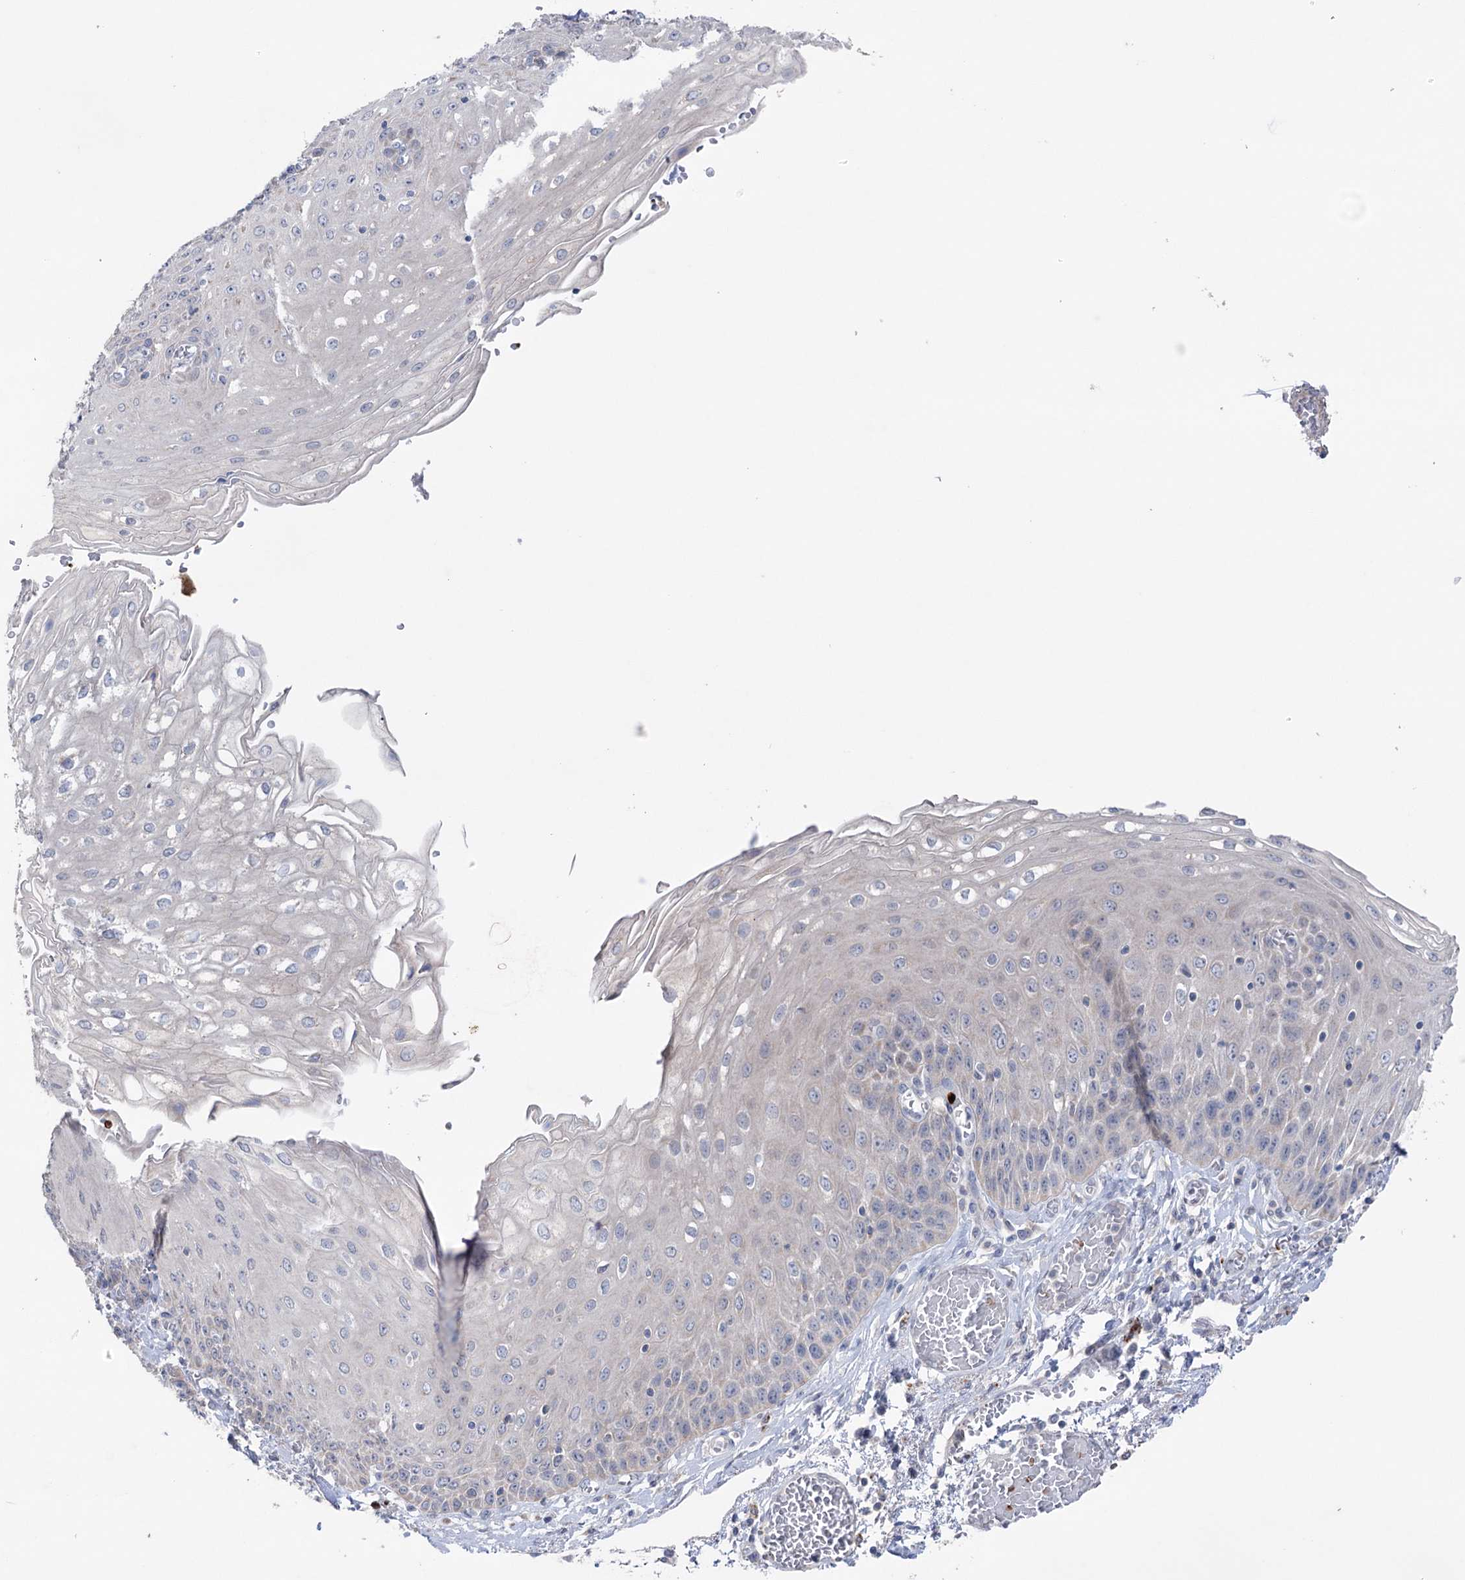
{"staining": {"intensity": "negative", "quantity": "none", "location": "none"}, "tissue": "esophagus", "cell_type": "Squamous epithelial cells", "image_type": "normal", "snomed": [{"axis": "morphology", "description": "Normal tissue, NOS"}, {"axis": "topography", "description": "Esophagus"}], "caption": "Histopathology image shows no significant protein positivity in squamous epithelial cells of normal esophagus. (DAB immunohistochemistry (IHC) with hematoxylin counter stain).", "gene": "MTCH2", "patient": {"sex": "male", "age": 81}}